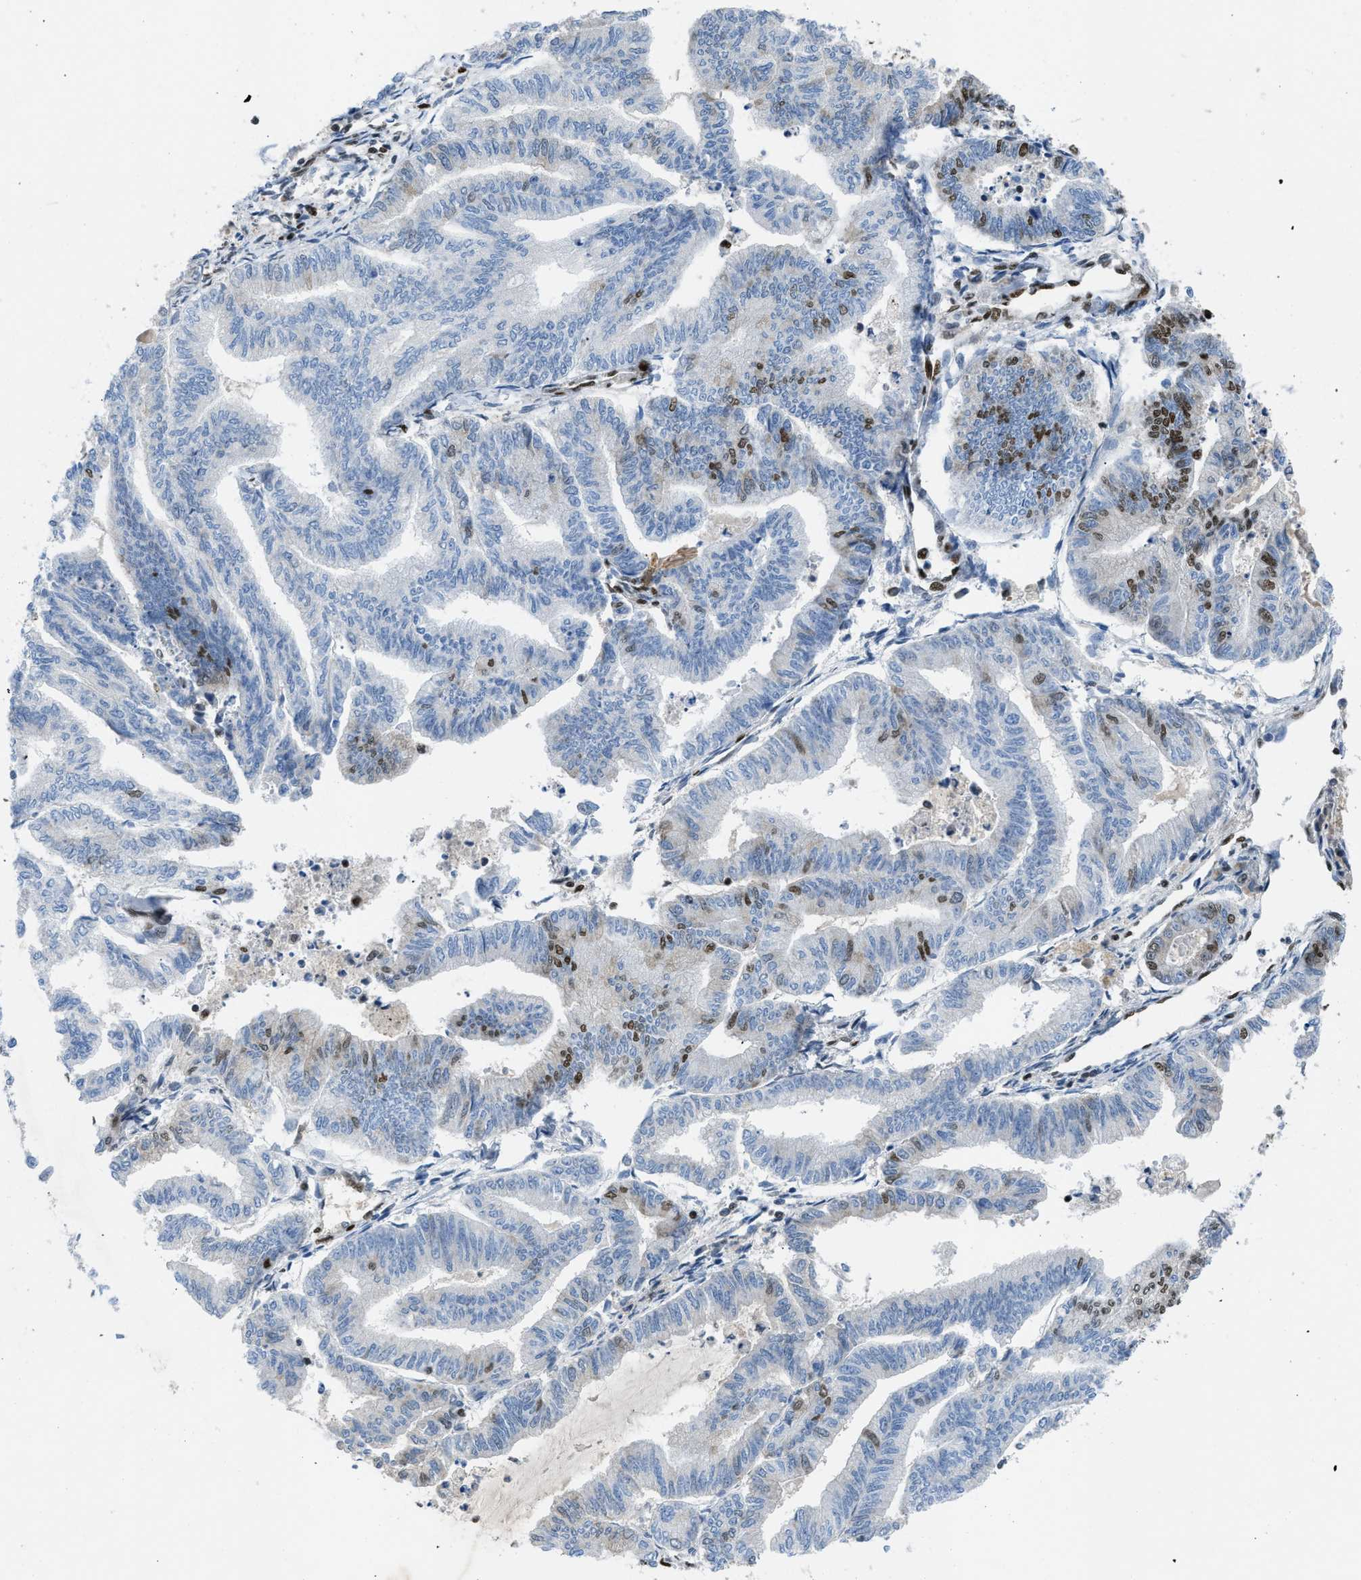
{"staining": {"intensity": "strong", "quantity": "<25%", "location": "nuclear"}, "tissue": "endometrial cancer", "cell_type": "Tumor cells", "image_type": "cancer", "snomed": [{"axis": "morphology", "description": "Adenocarcinoma, NOS"}, {"axis": "topography", "description": "Endometrium"}], "caption": "Endometrial cancer (adenocarcinoma) stained for a protein (brown) displays strong nuclear positive positivity in about <25% of tumor cells.", "gene": "SCAF4", "patient": {"sex": "female", "age": 79}}